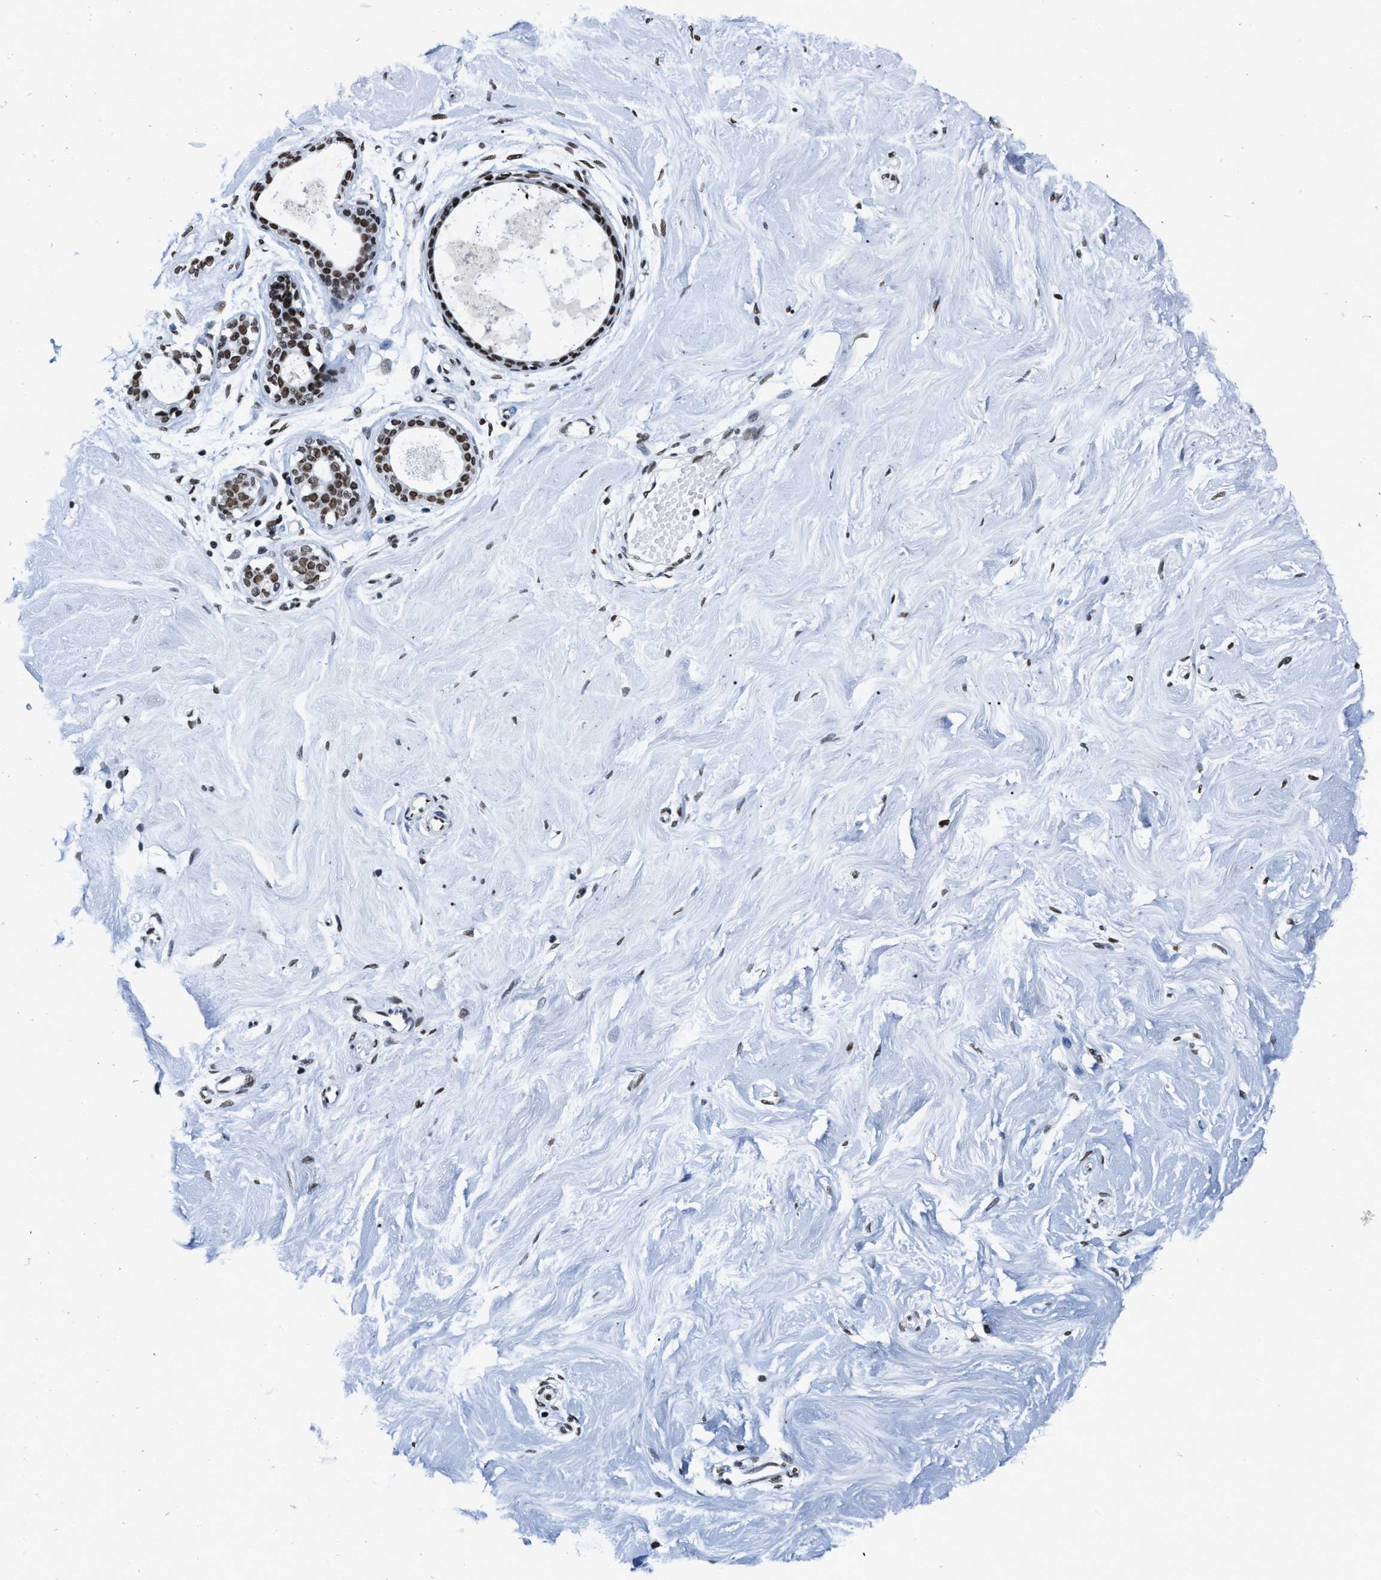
{"staining": {"intensity": "moderate", "quantity": ">75%", "location": "nuclear"}, "tissue": "breast", "cell_type": "Adipocytes", "image_type": "normal", "snomed": [{"axis": "morphology", "description": "Normal tissue, NOS"}, {"axis": "topography", "description": "Breast"}], "caption": "Immunohistochemistry (IHC) micrograph of unremarkable breast stained for a protein (brown), which reveals medium levels of moderate nuclear staining in approximately >75% of adipocytes.", "gene": "SMARCC2", "patient": {"sex": "female", "age": 23}}